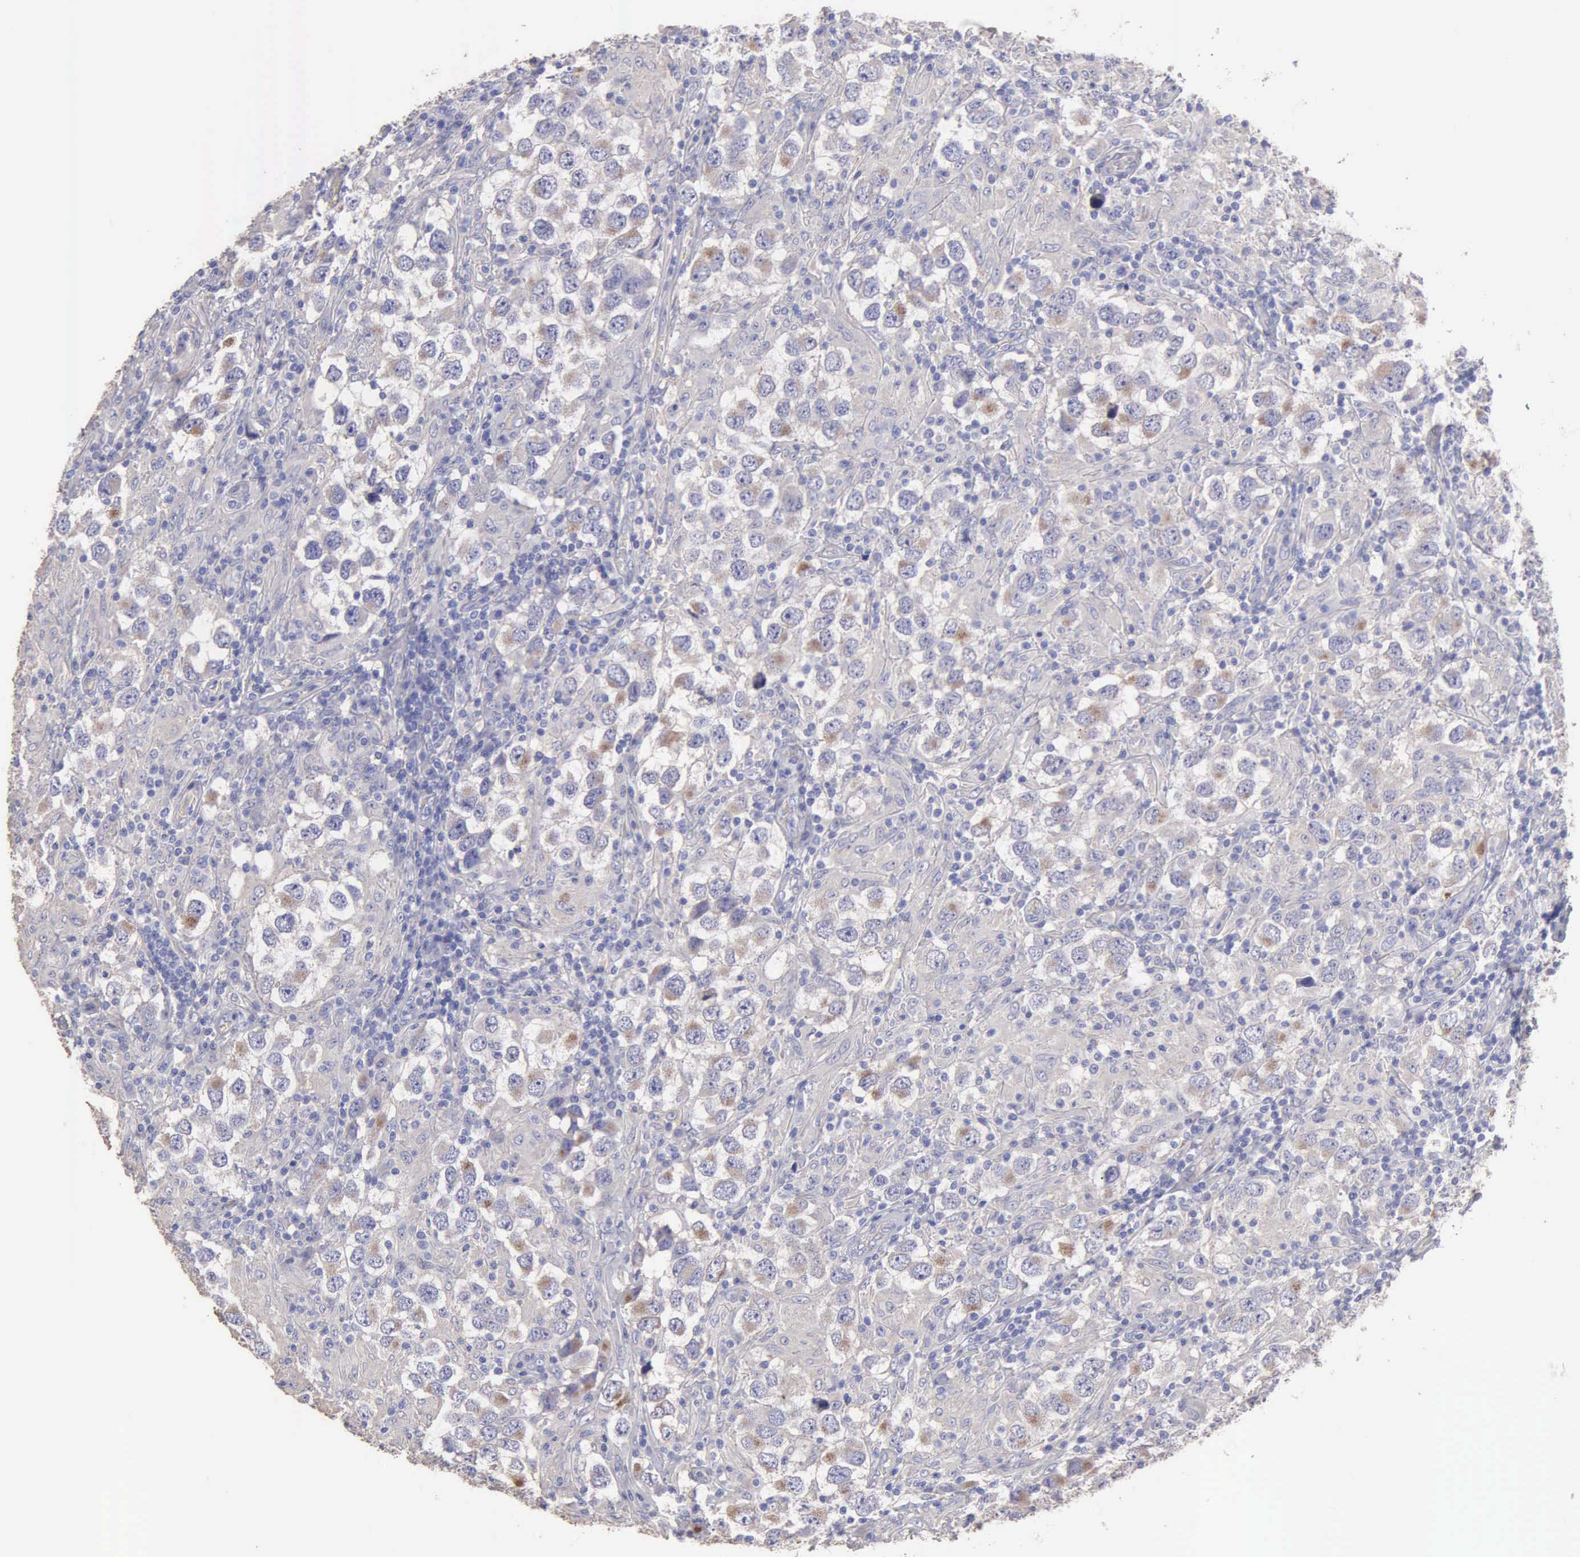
{"staining": {"intensity": "weak", "quantity": "25%-75%", "location": "cytoplasmic/membranous"}, "tissue": "testis cancer", "cell_type": "Tumor cells", "image_type": "cancer", "snomed": [{"axis": "morphology", "description": "Carcinoma, Embryonal, NOS"}, {"axis": "topography", "description": "Testis"}], "caption": "Immunohistochemical staining of human testis cancer (embryonal carcinoma) exhibits weak cytoplasmic/membranous protein positivity in approximately 25%-75% of tumor cells.", "gene": "APP", "patient": {"sex": "male", "age": 21}}